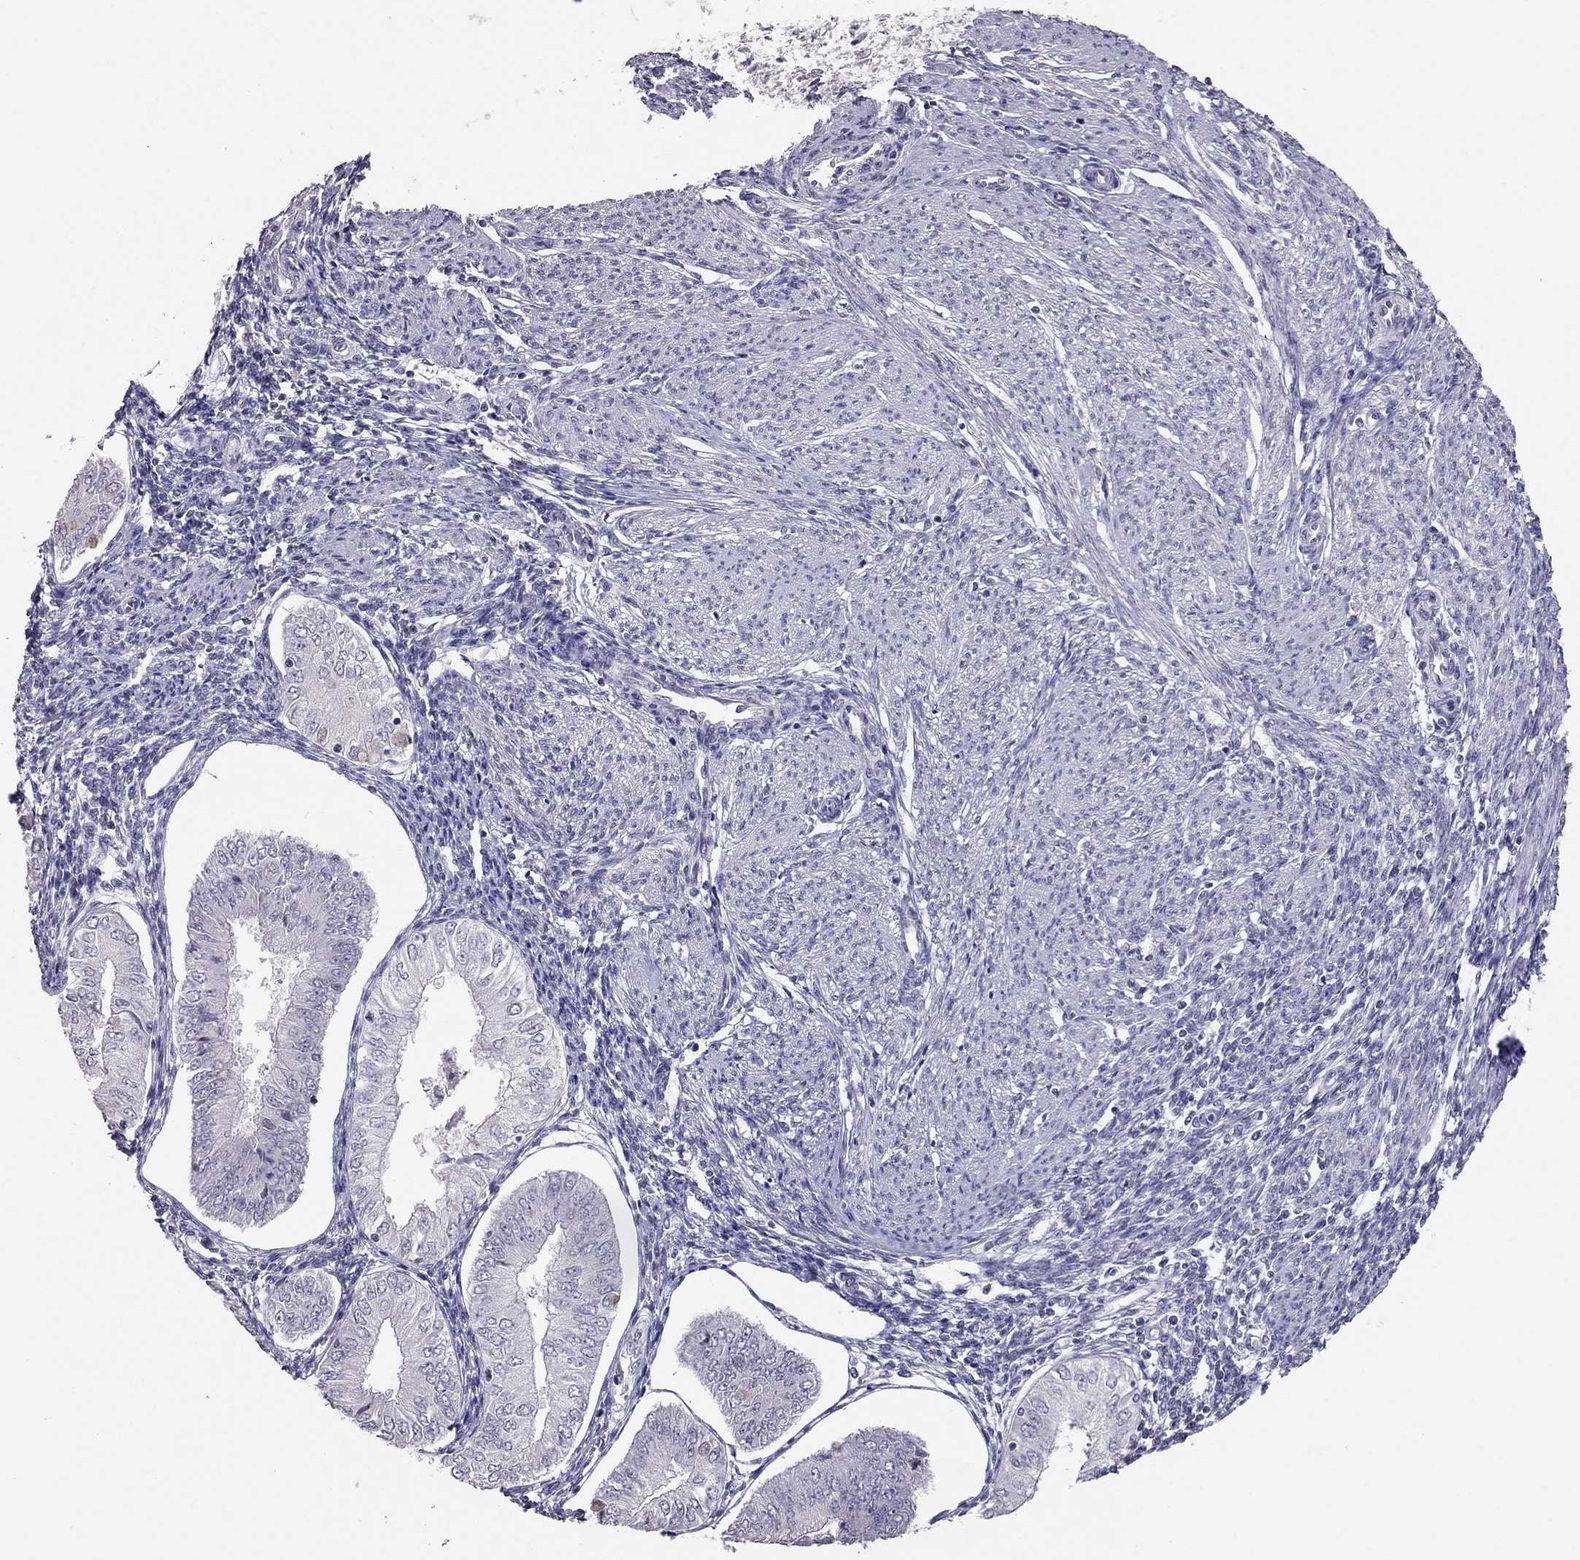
{"staining": {"intensity": "negative", "quantity": "none", "location": "none"}, "tissue": "endometrial cancer", "cell_type": "Tumor cells", "image_type": "cancer", "snomed": [{"axis": "morphology", "description": "Adenocarcinoma, NOS"}, {"axis": "topography", "description": "Endometrium"}], "caption": "A high-resolution histopathology image shows IHC staining of adenocarcinoma (endometrial), which exhibits no significant positivity in tumor cells.", "gene": "TSHB", "patient": {"sex": "female", "age": 53}}